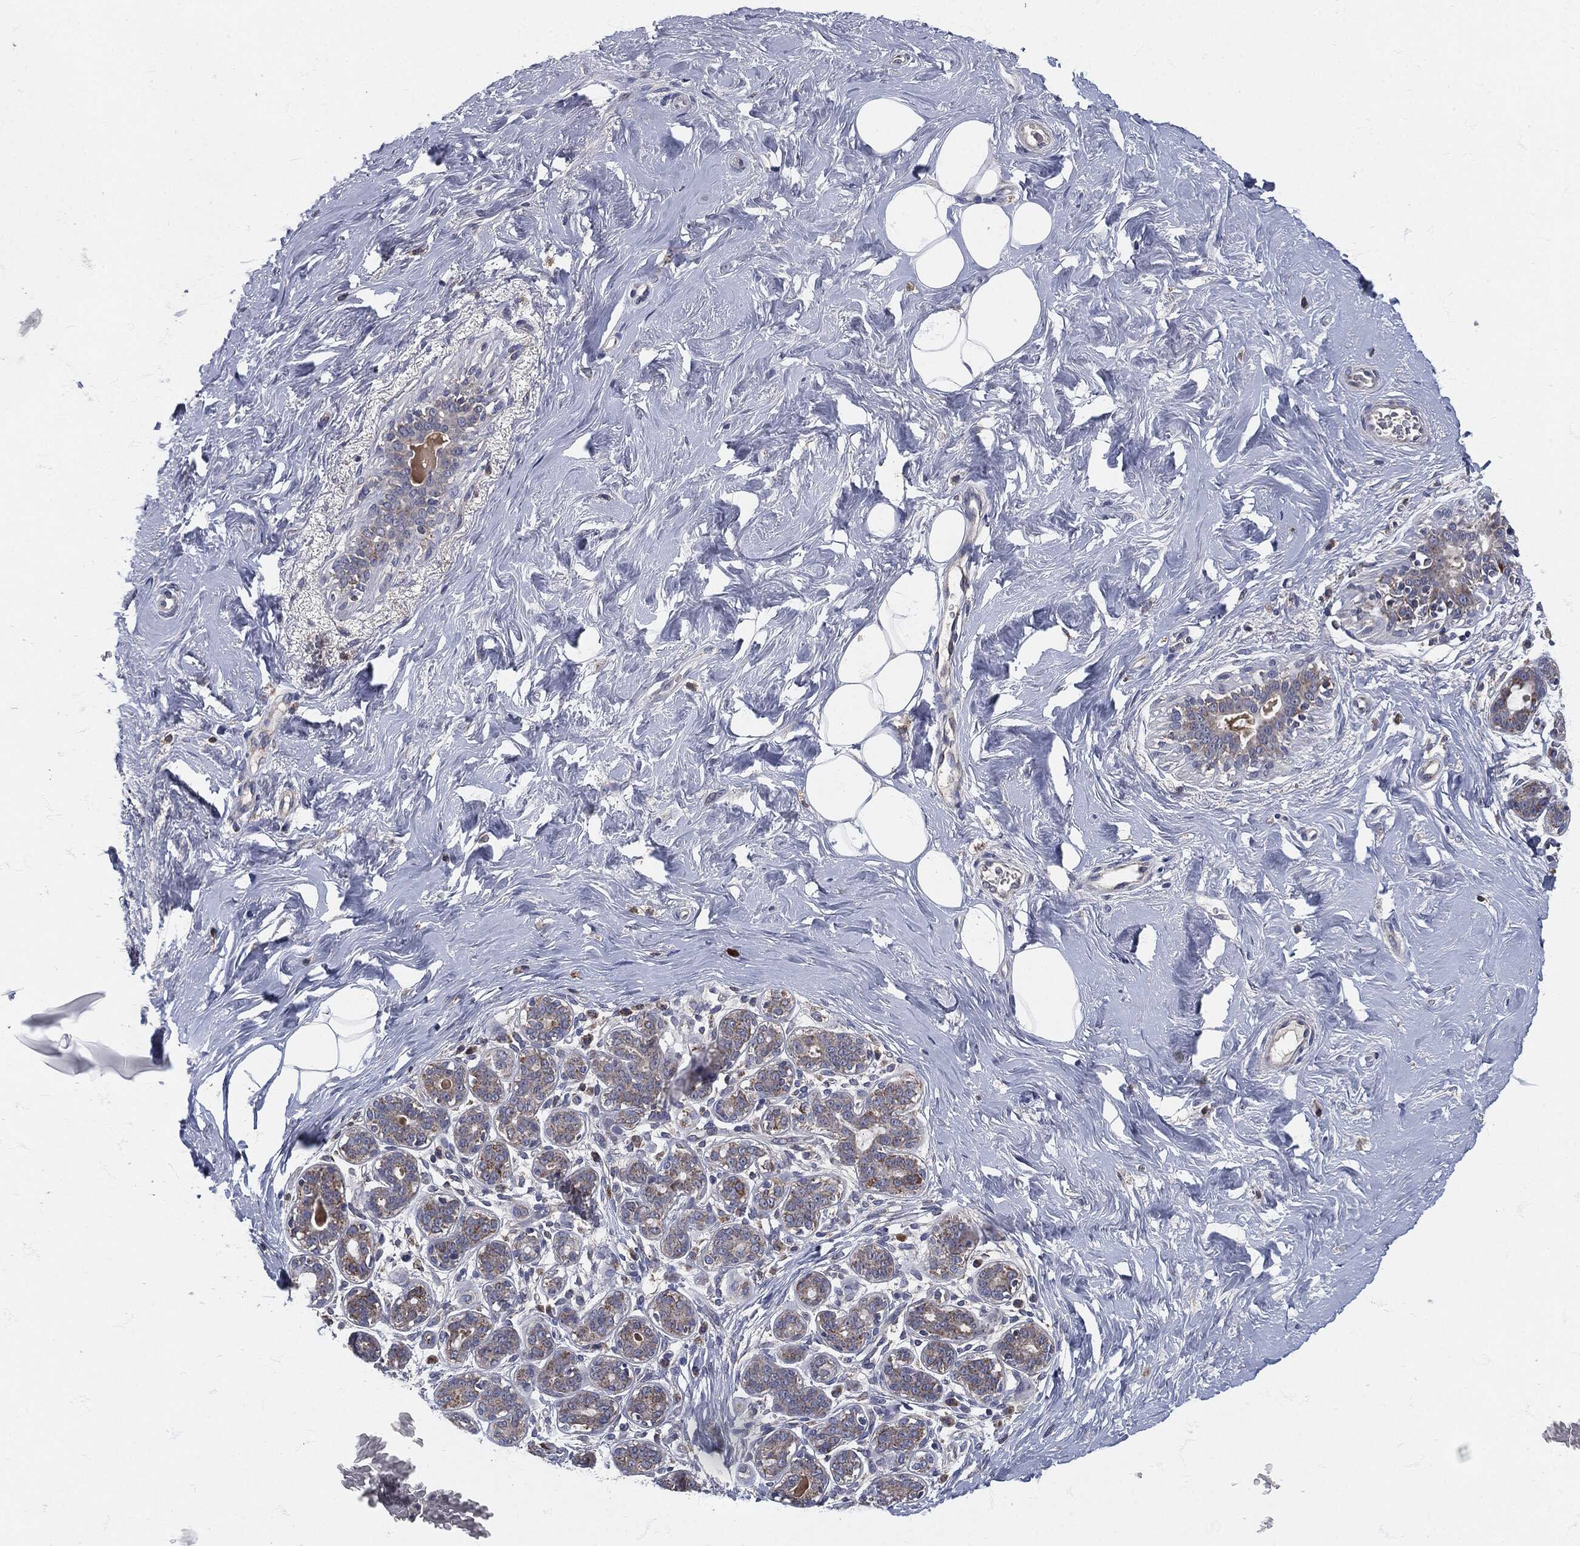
{"staining": {"intensity": "negative", "quantity": "none", "location": "none"}, "tissue": "breast", "cell_type": "Adipocytes", "image_type": "normal", "snomed": [{"axis": "morphology", "description": "Normal tissue, NOS"}, {"axis": "topography", "description": "Breast"}], "caption": "Immunohistochemical staining of unremarkable breast demonstrates no significant staining in adipocytes.", "gene": "SIGLEC9", "patient": {"sex": "female", "age": 43}}